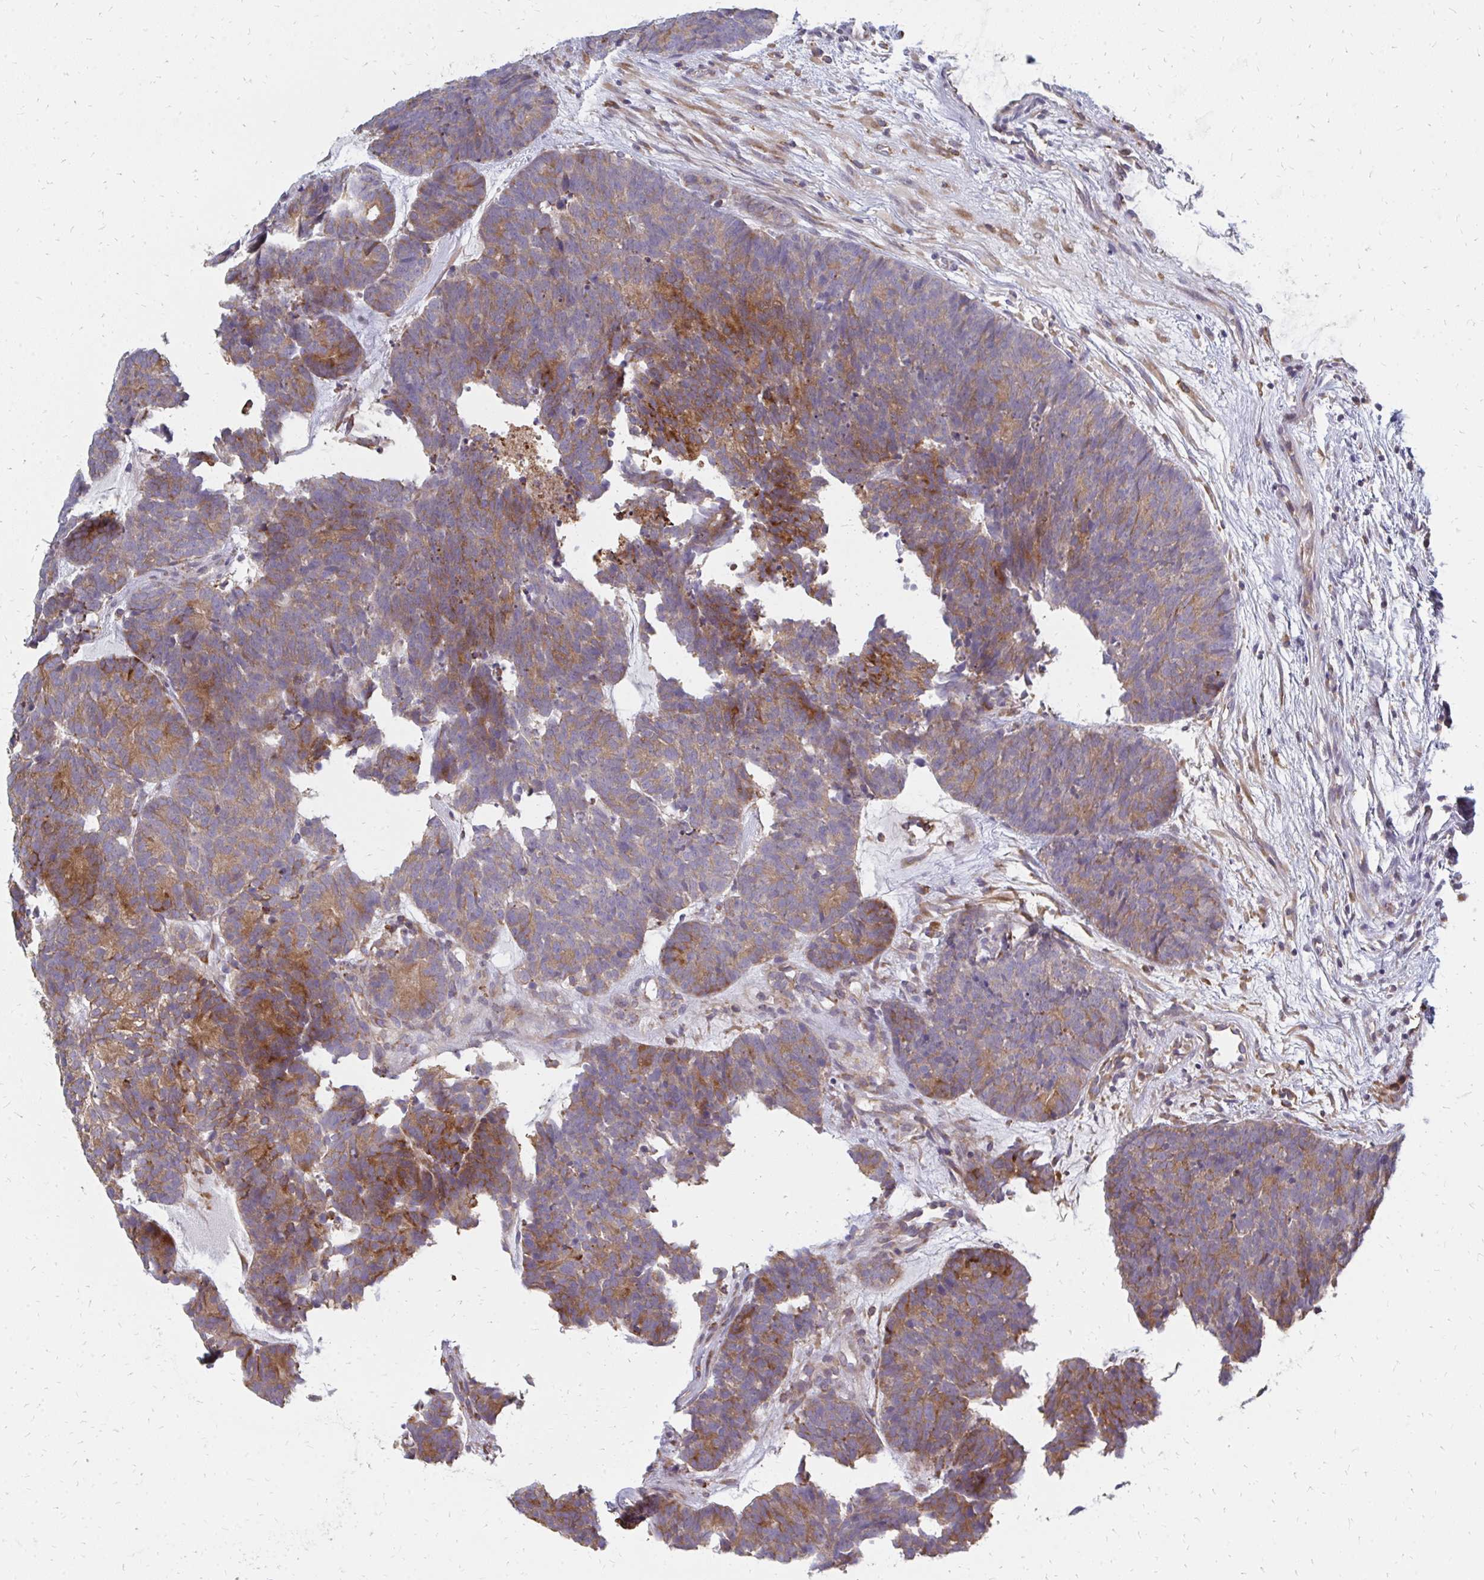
{"staining": {"intensity": "moderate", "quantity": "25%-75%", "location": "cytoplasmic/membranous"}, "tissue": "head and neck cancer", "cell_type": "Tumor cells", "image_type": "cancer", "snomed": [{"axis": "morphology", "description": "Adenocarcinoma, NOS"}, {"axis": "topography", "description": "Head-Neck"}], "caption": "Moderate cytoplasmic/membranous expression for a protein is appreciated in approximately 25%-75% of tumor cells of head and neck cancer using immunohistochemistry.", "gene": "PPP1R13L", "patient": {"sex": "female", "age": 81}}